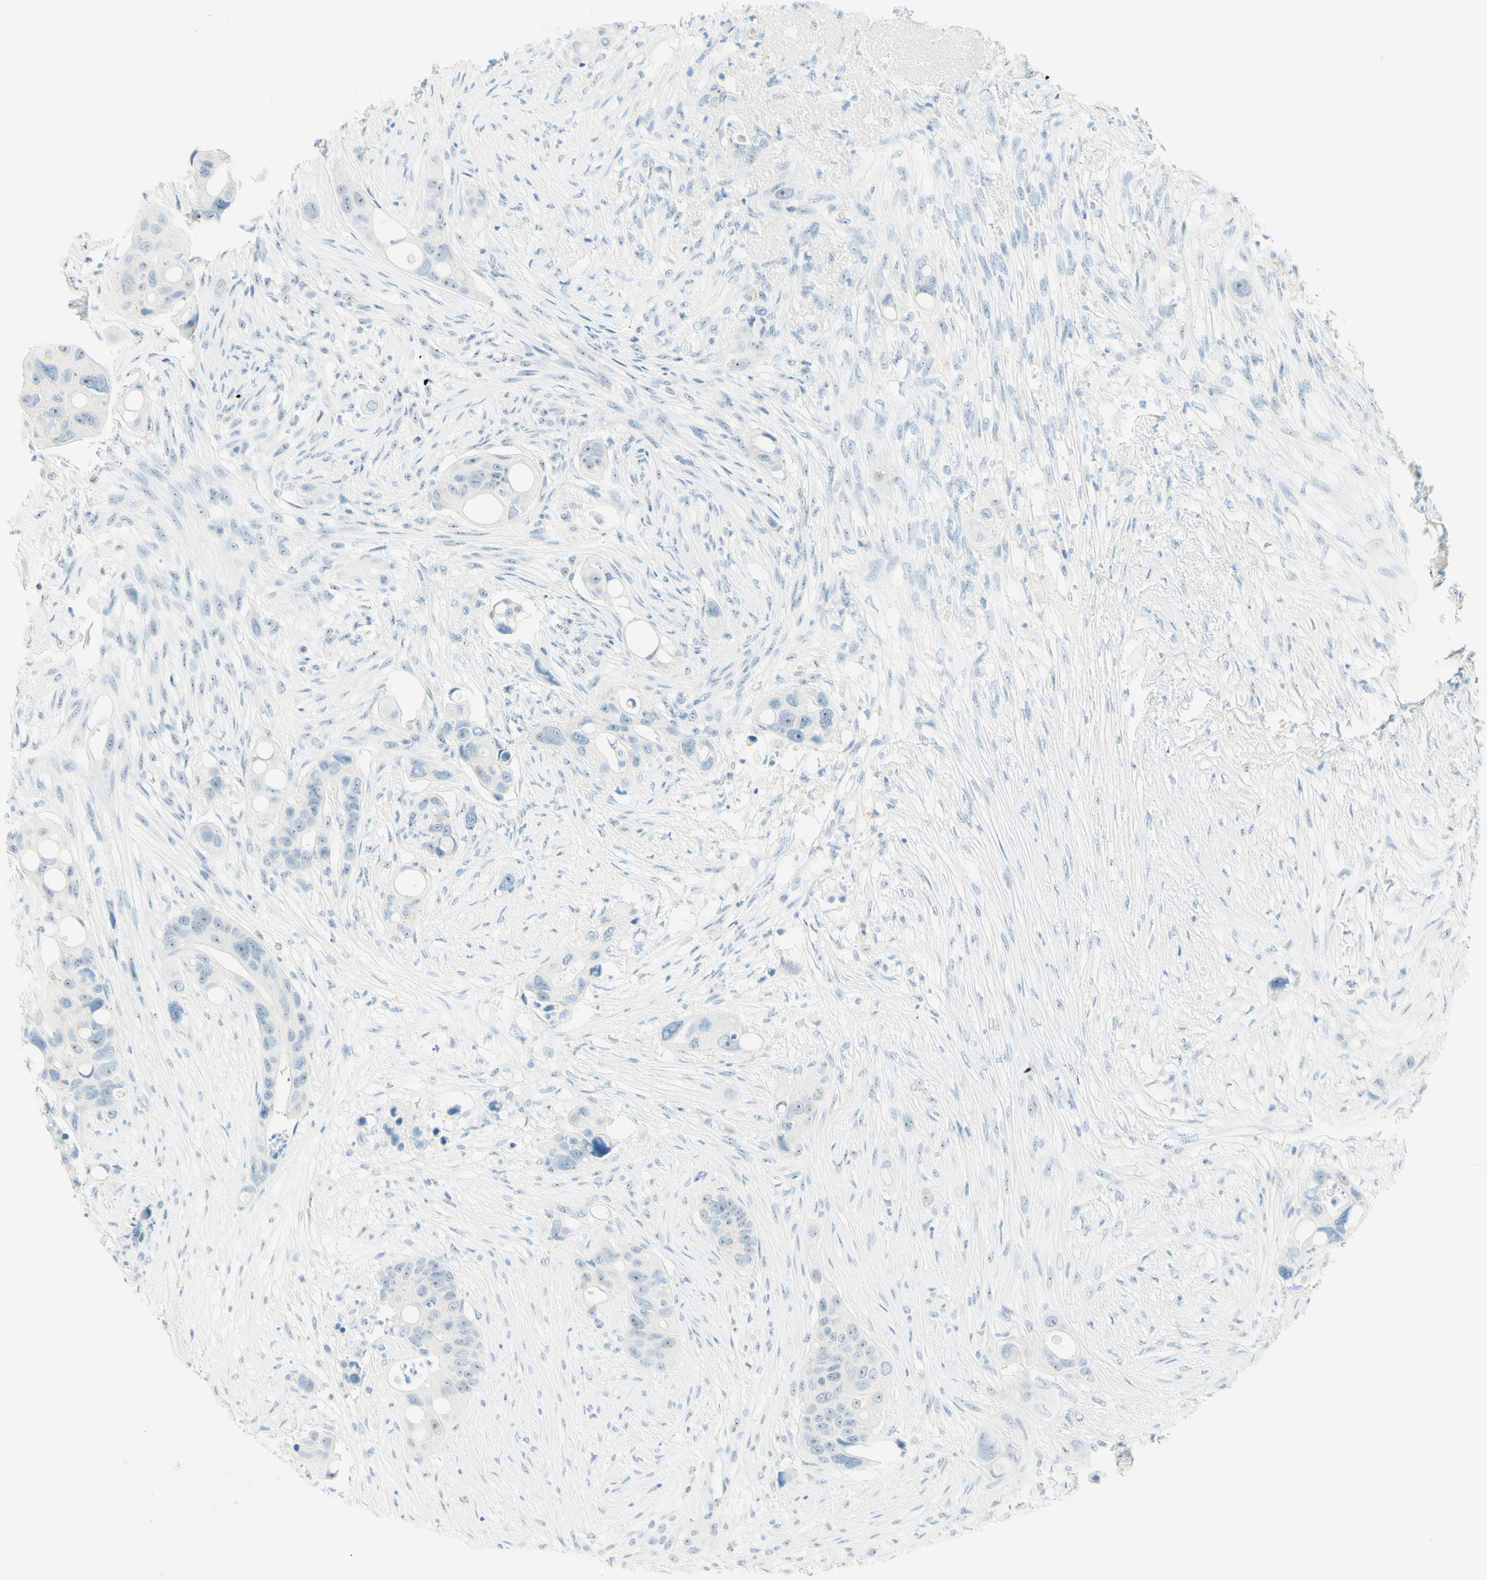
{"staining": {"intensity": "weak", "quantity": "<25%", "location": "nuclear"}, "tissue": "colorectal cancer", "cell_type": "Tumor cells", "image_type": "cancer", "snomed": [{"axis": "morphology", "description": "Adenocarcinoma, NOS"}, {"axis": "topography", "description": "Colon"}], "caption": "Immunohistochemical staining of colorectal cancer shows no significant expression in tumor cells.", "gene": "FMR1NB", "patient": {"sex": "female", "age": 57}}